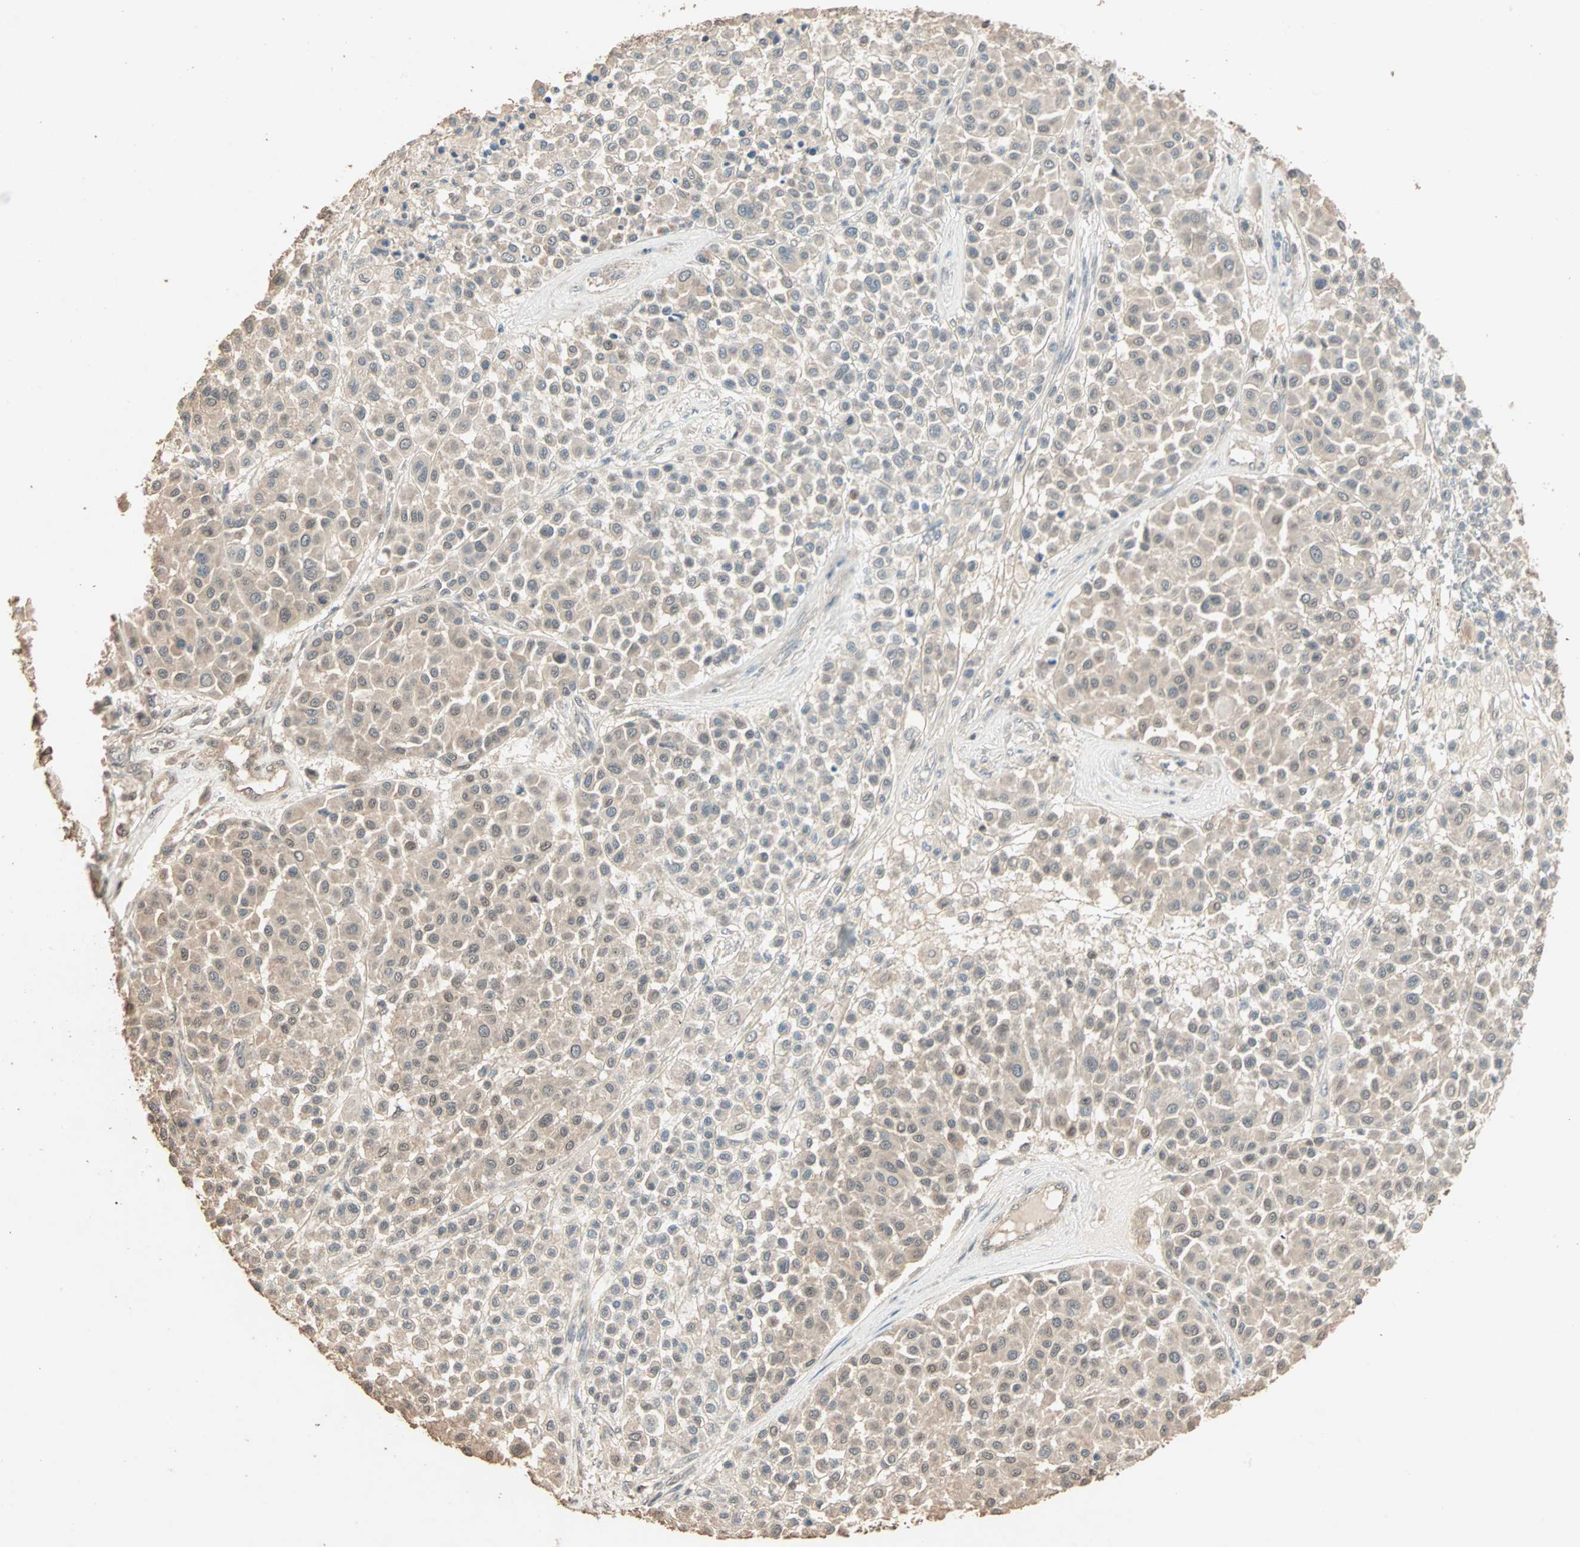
{"staining": {"intensity": "weak", "quantity": ">75%", "location": "cytoplasmic/membranous,nuclear"}, "tissue": "melanoma", "cell_type": "Tumor cells", "image_type": "cancer", "snomed": [{"axis": "morphology", "description": "Malignant melanoma, Metastatic site"}, {"axis": "topography", "description": "Soft tissue"}], "caption": "An image of human malignant melanoma (metastatic site) stained for a protein demonstrates weak cytoplasmic/membranous and nuclear brown staining in tumor cells.", "gene": "ZBTB33", "patient": {"sex": "male", "age": 41}}